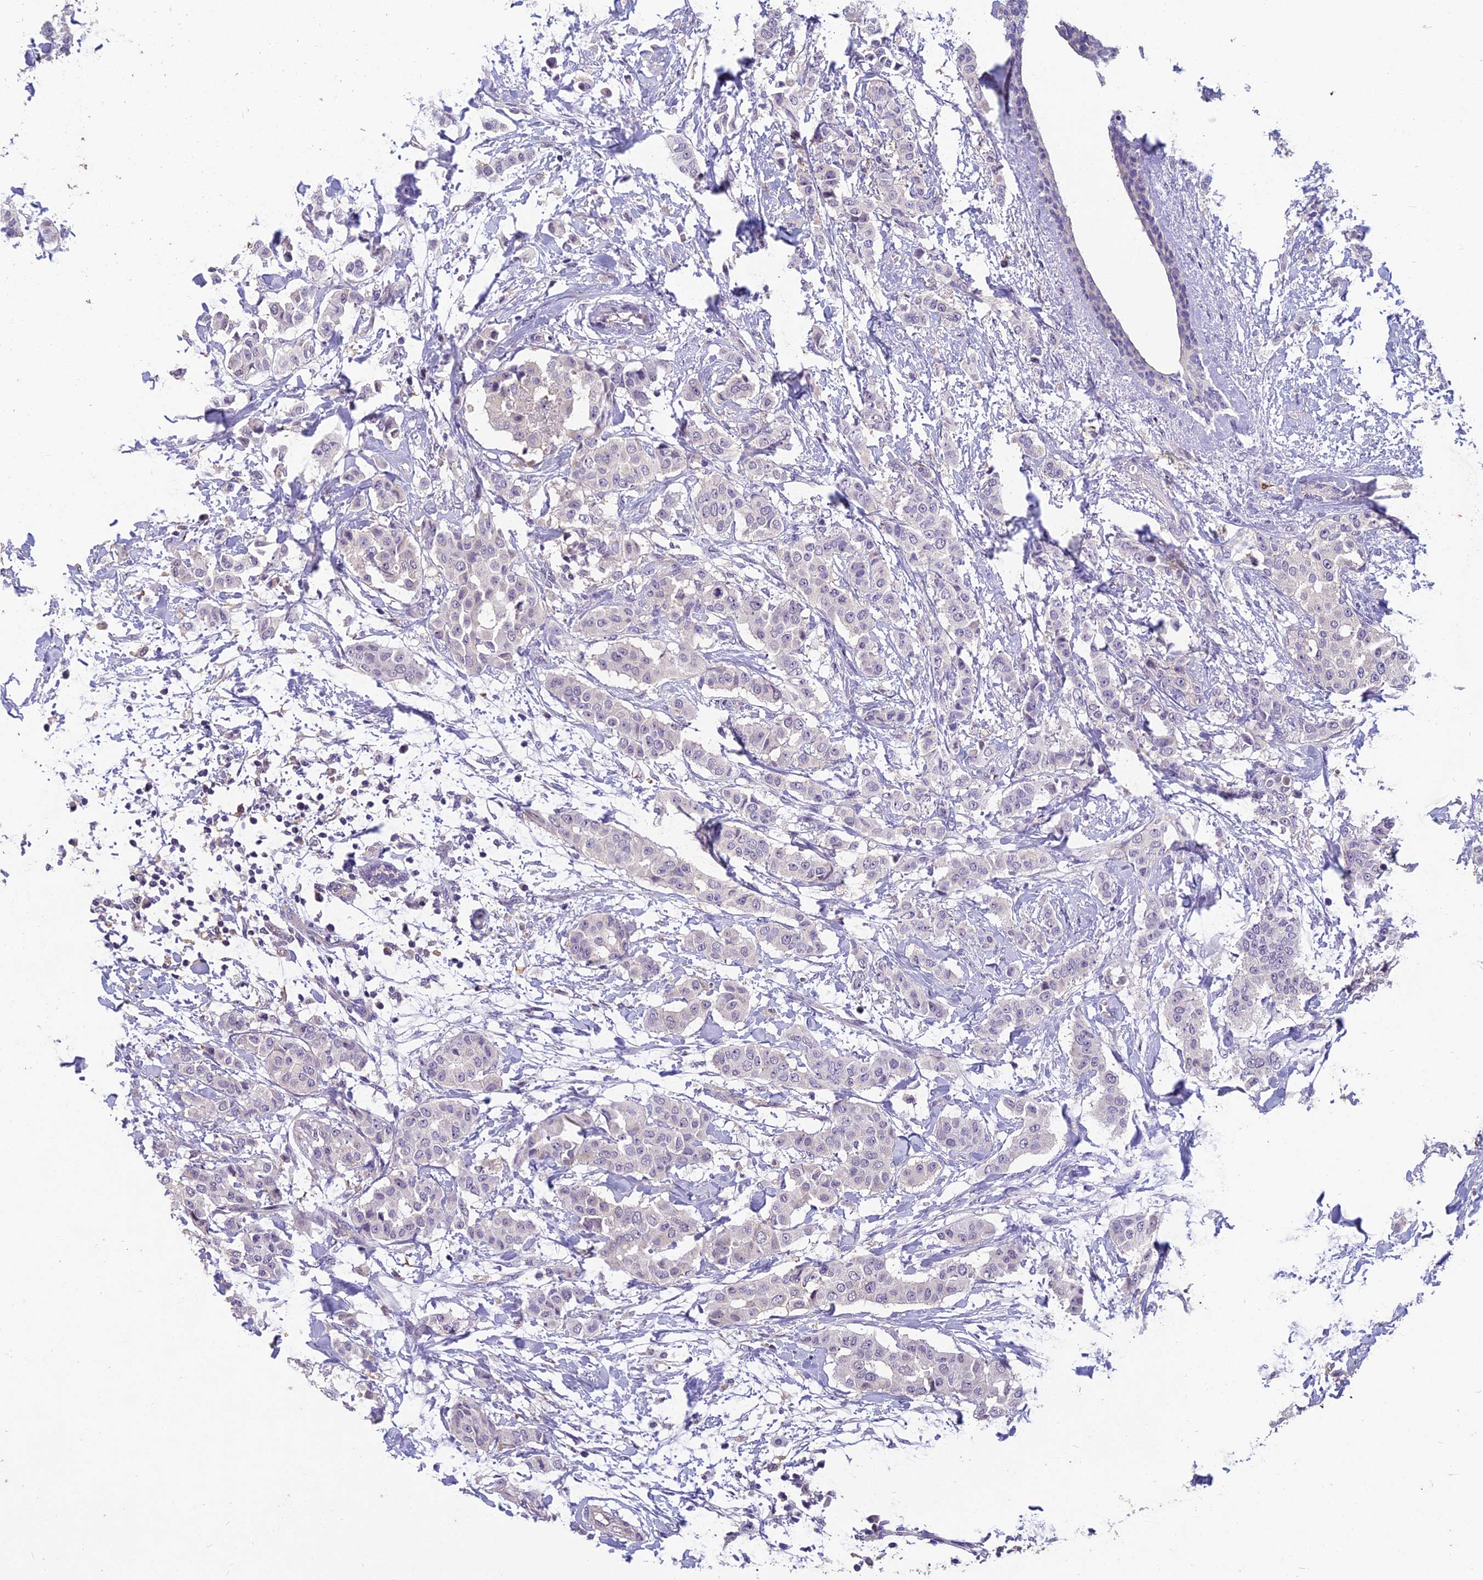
{"staining": {"intensity": "negative", "quantity": "none", "location": "none"}, "tissue": "breast cancer", "cell_type": "Tumor cells", "image_type": "cancer", "snomed": [{"axis": "morphology", "description": "Duct carcinoma"}, {"axis": "topography", "description": "Breast"}], "caption": "This is a image of immunohistochemistry (IHC) staining of breast cancer, which shows no positivity in tumor cells. (DAB (3,3'-diaminobenzidine) immunohistochemistry visualized using brightfield microscopy, high magnification).", "gene": "CEACAM16", "patient": {"sex": "female", "age": 40}}